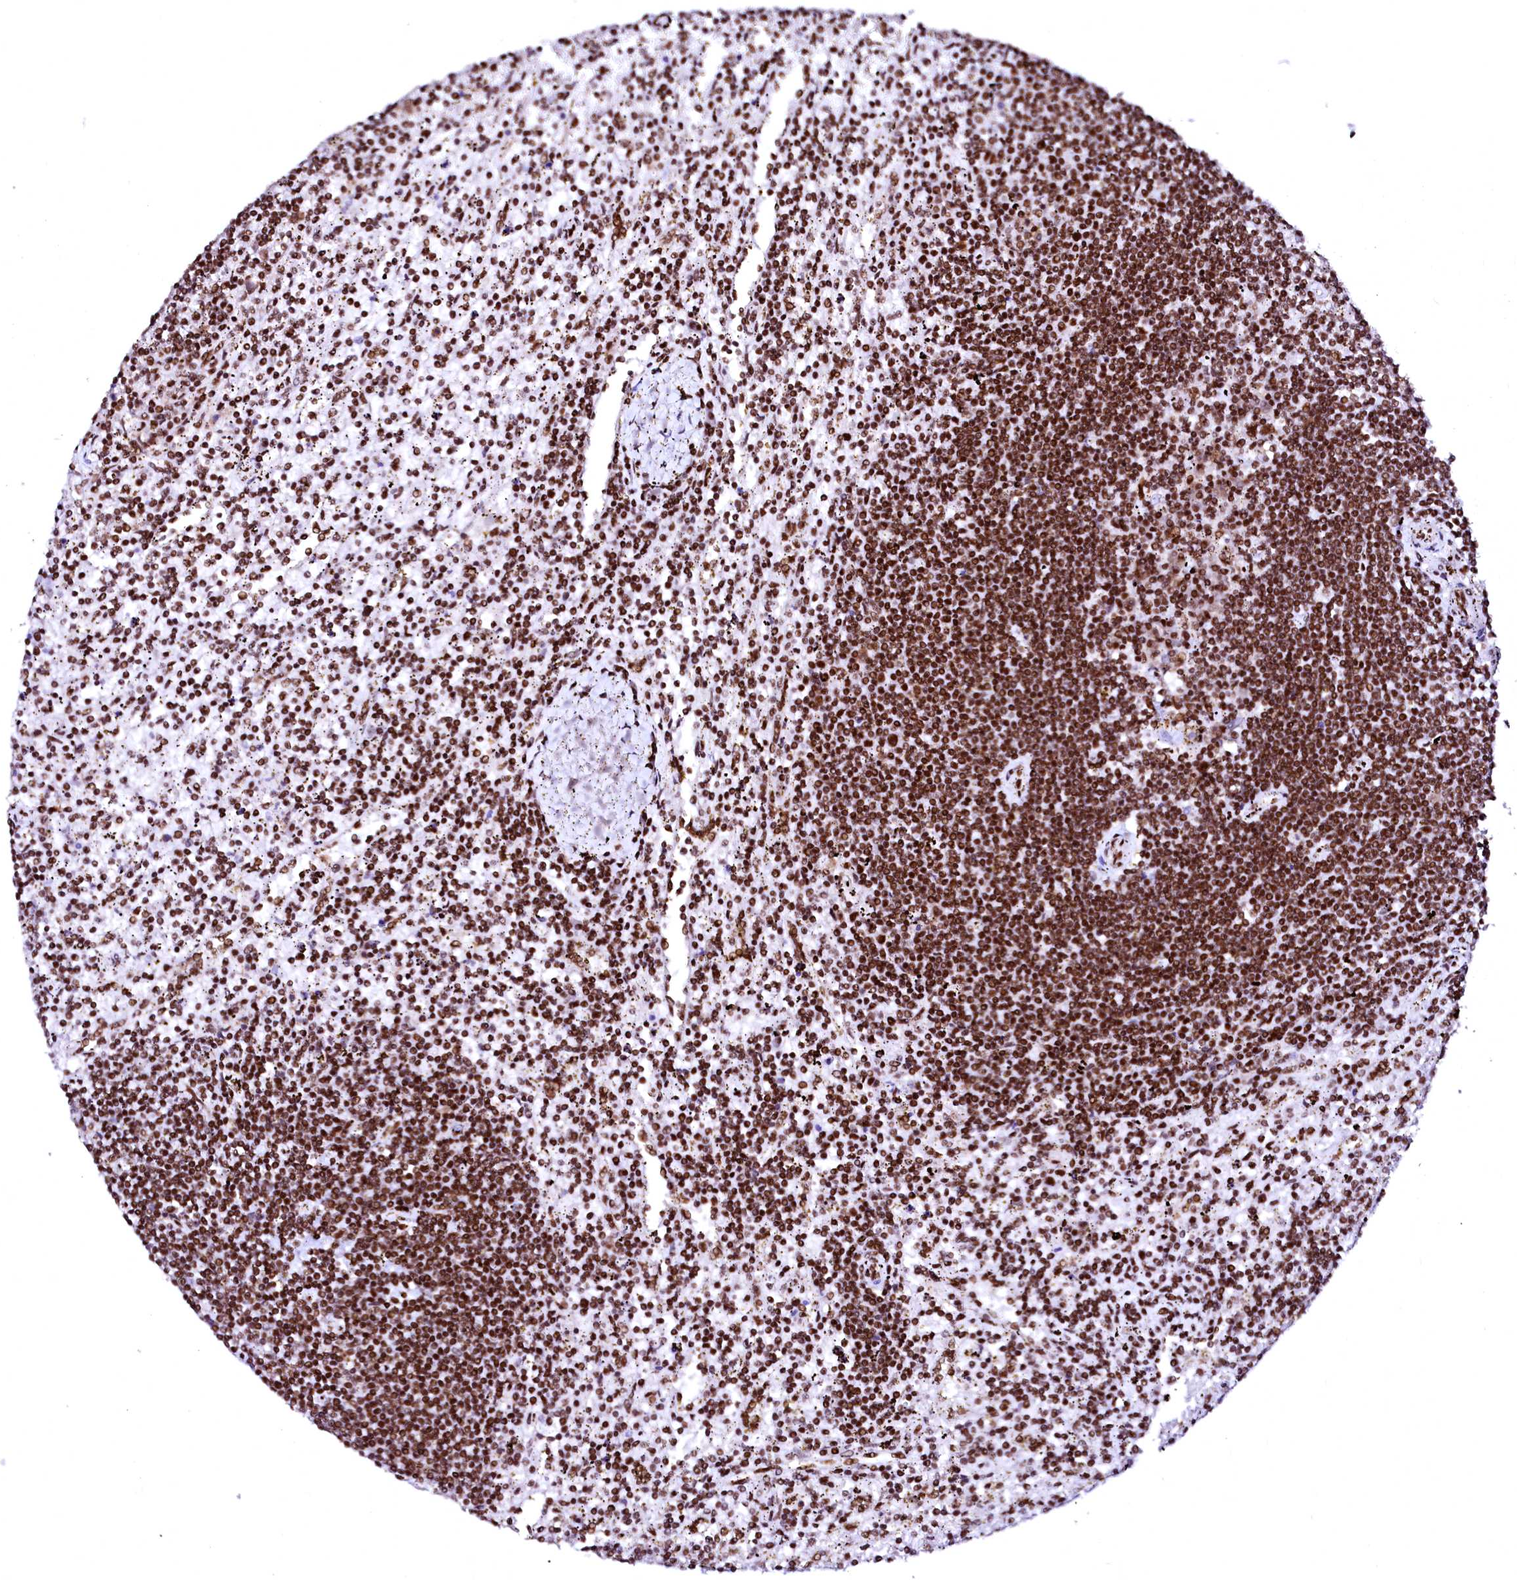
{"staining": {"intensity": "strong", "quantity": ">75%", "location": "nuclear"}, "tissue": "lymphoma", "cell_type": "Tumor cells", "image_type": "cancer", "snomed": [{"axis": "morphology", "description": "Malignant lymphoma, non-Hodgkin's type, Low grade"}, {"axis": "topography", "description": "Spleen"}], "caption": "An image of human malignant lymphoma, non-Hodgkin's type (low-grade) stained for a protein shows strong nuclear brown staining in tumor cells.", "gene": "CPSF6", "patient": {"sex": "male", "age": 76}}